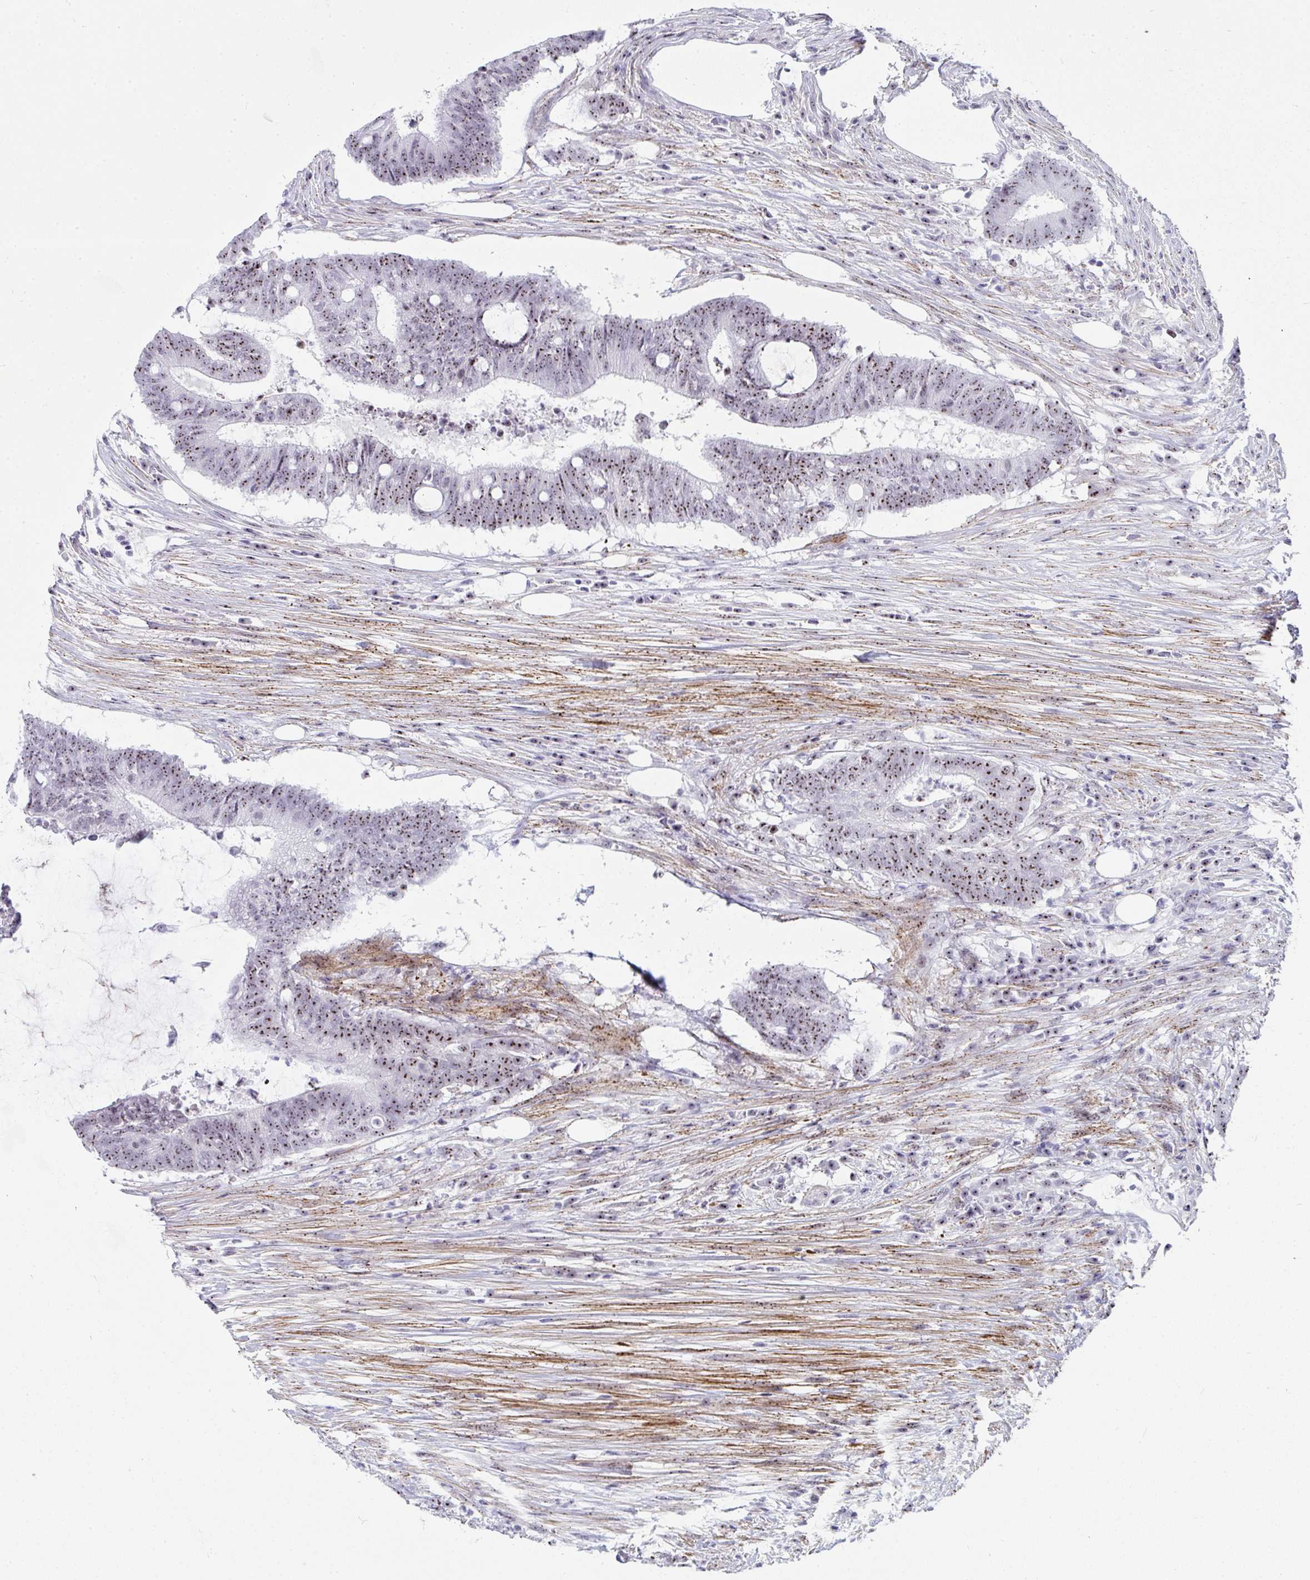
{"staining": {"intensity": "moderate", "quantity": ">75%", "location": "nuclear"}, "tissue": "colorectal cancer", "cell_type": "Tumor cells", "image_type": "cancer", "snomed": [{"axis": "morphology", "description": "Adenocarcinoma, NOS"}, {"axis": "topography", "description": "Colon"}], "caption": "IHC micrograph of neoplastic tissue: colorectal adenocarcinoma stained using immunohistochemistry (IHC) reveals medium levels of moderate protein expression localized specifically in the nuclear of tumor cells, appearing as a nuclear brown color.", "gene": "NOP10", "patient": {"sex": "female", "age": 43}}